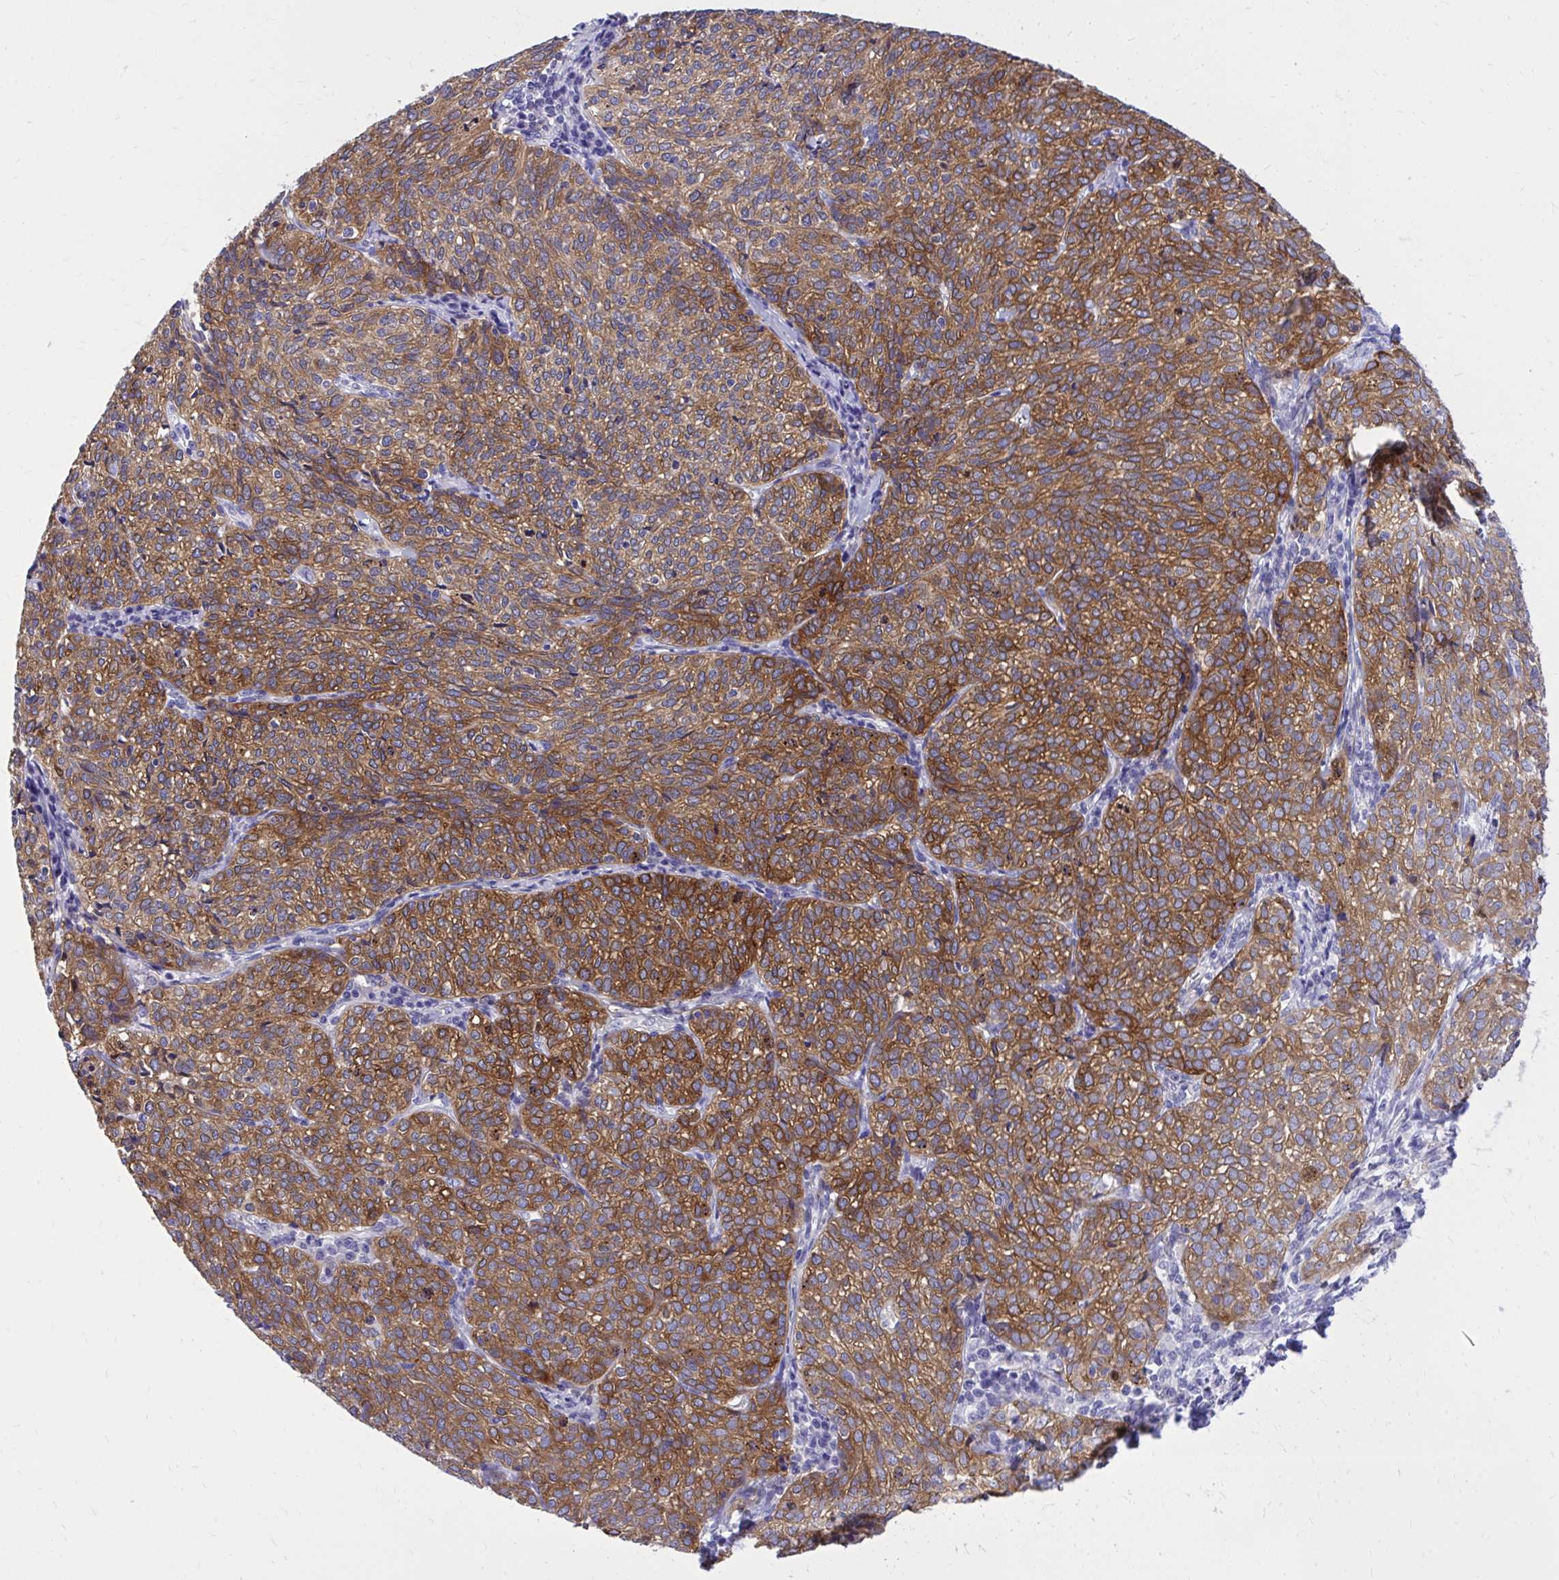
{"staining": {"intensity": "strong", "quantity": ">75%", "location": "cytoplasmic/membranous"}, "tissue": "cervical cancer", "cell_type": "Tumor cells", "image_type": "cancer", "snomed": [{"axis": "morphology", "description": "Normal tissue, NOS"}, {"axis": "morphology", "description": "Squamous cell carcinoma, NOS"}, {"axis": "topography", "description": "Vagina"}, {"axis": "topography", "description": "Cervix"}], "caption": "Cervical squamous cell carcinoma was stained to show a protein in brown. There is high levels of strong cytoplasmic/membranous positivity in approximately >75% of tumor cells.", "gene": "EPB41L1", "patient": {"sex": "female", "age": 45}}